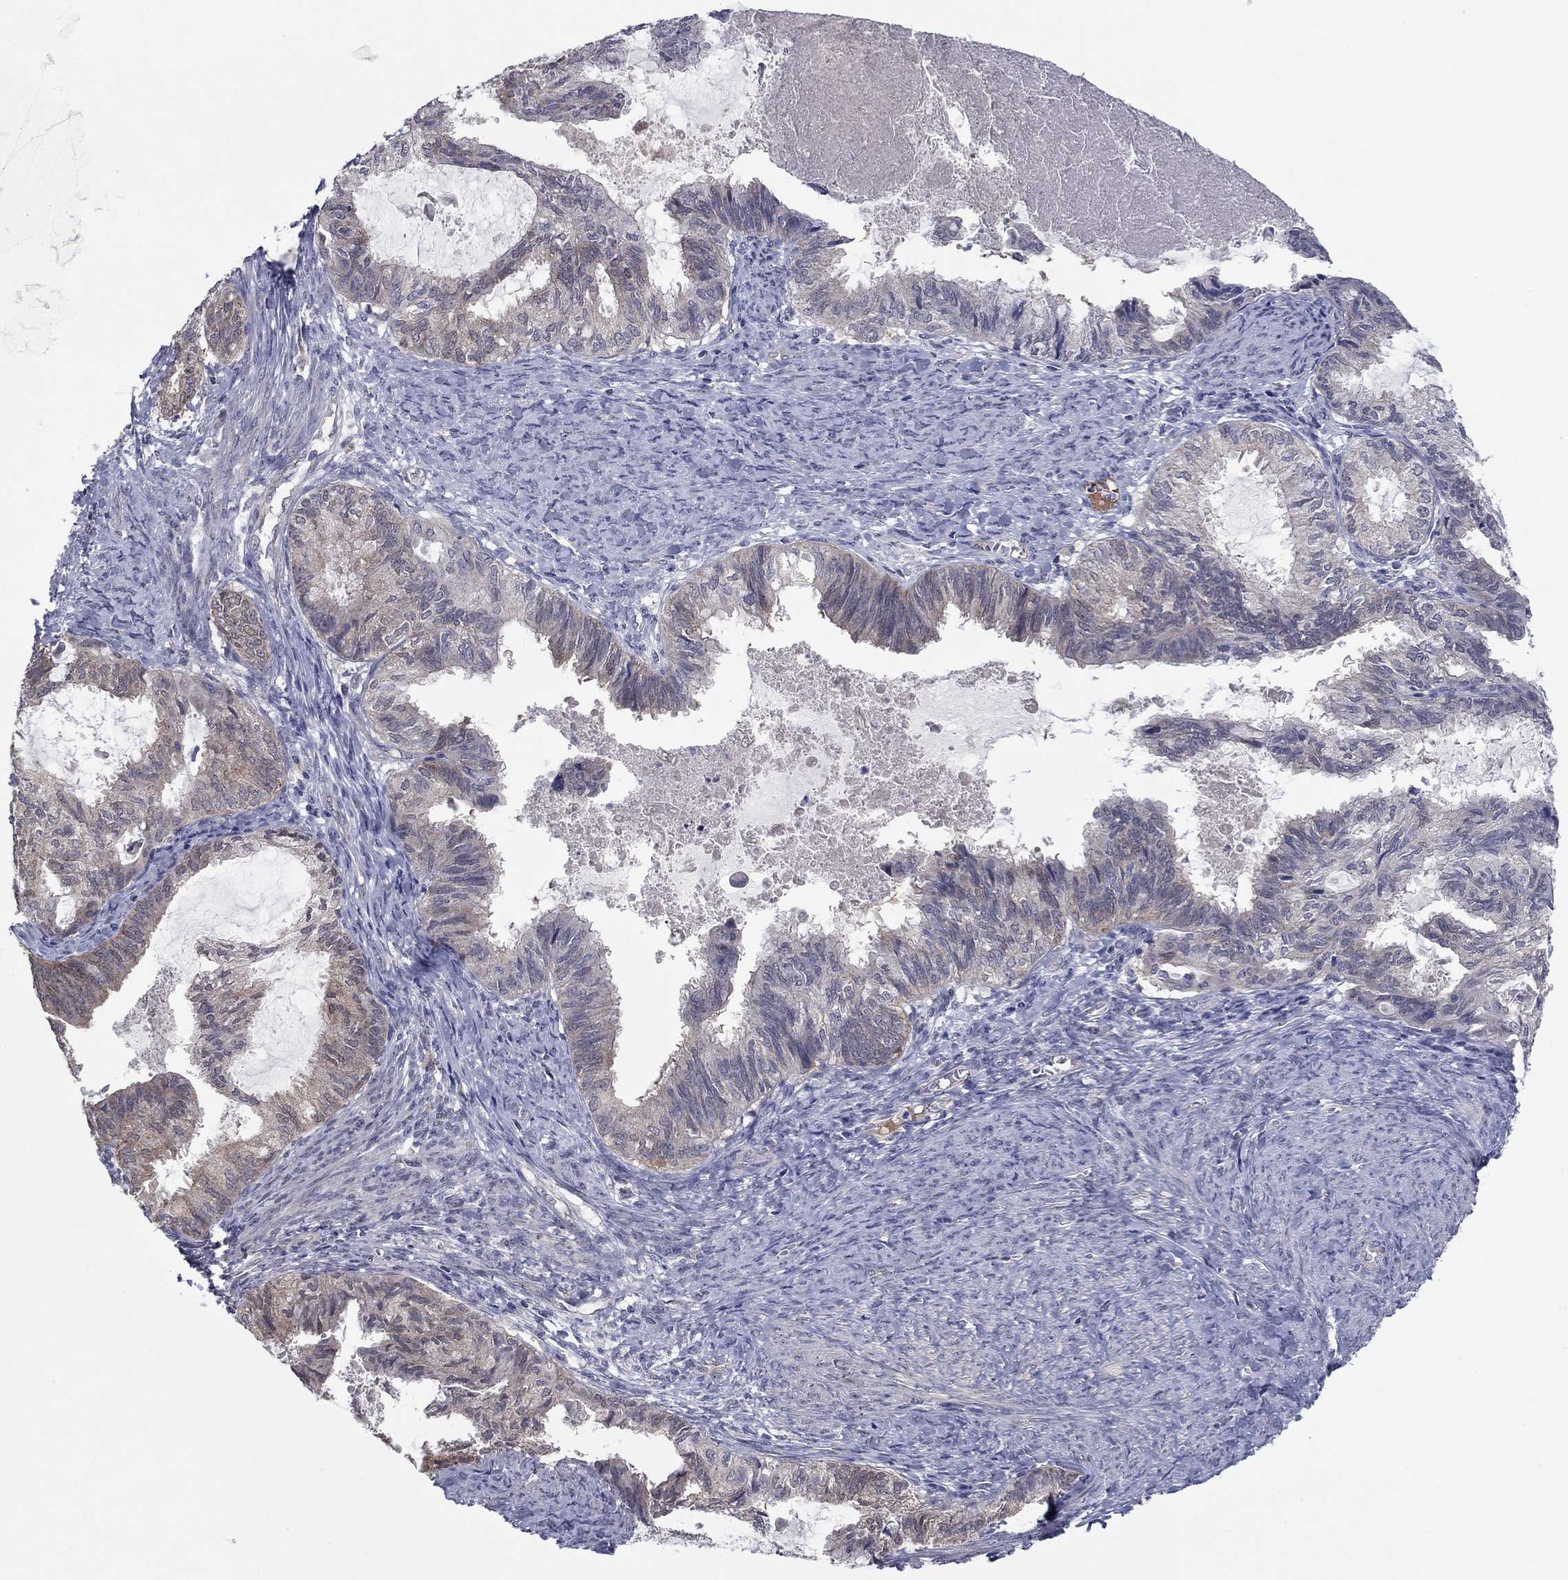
{"staining": {"intensity": "weak", "quantity": "<25%", "location": "cytoplasmic/membranous"}, "tissue": "endometrial cancer", "cell_type": "Tumor cells", "image_type": "cancer", "snomed": [{"axis": "morphology", "description": "Adenocarcinoma, NOS"}, {"axis": "topography", "description": "Endometrium"}], "caption": "DAB immunohistochemical staining of human endometrial cancer exhibits no significant staining in tumor cells.", "gene": "GRHPR", "patient": {"sex": "female", "age": 86}}